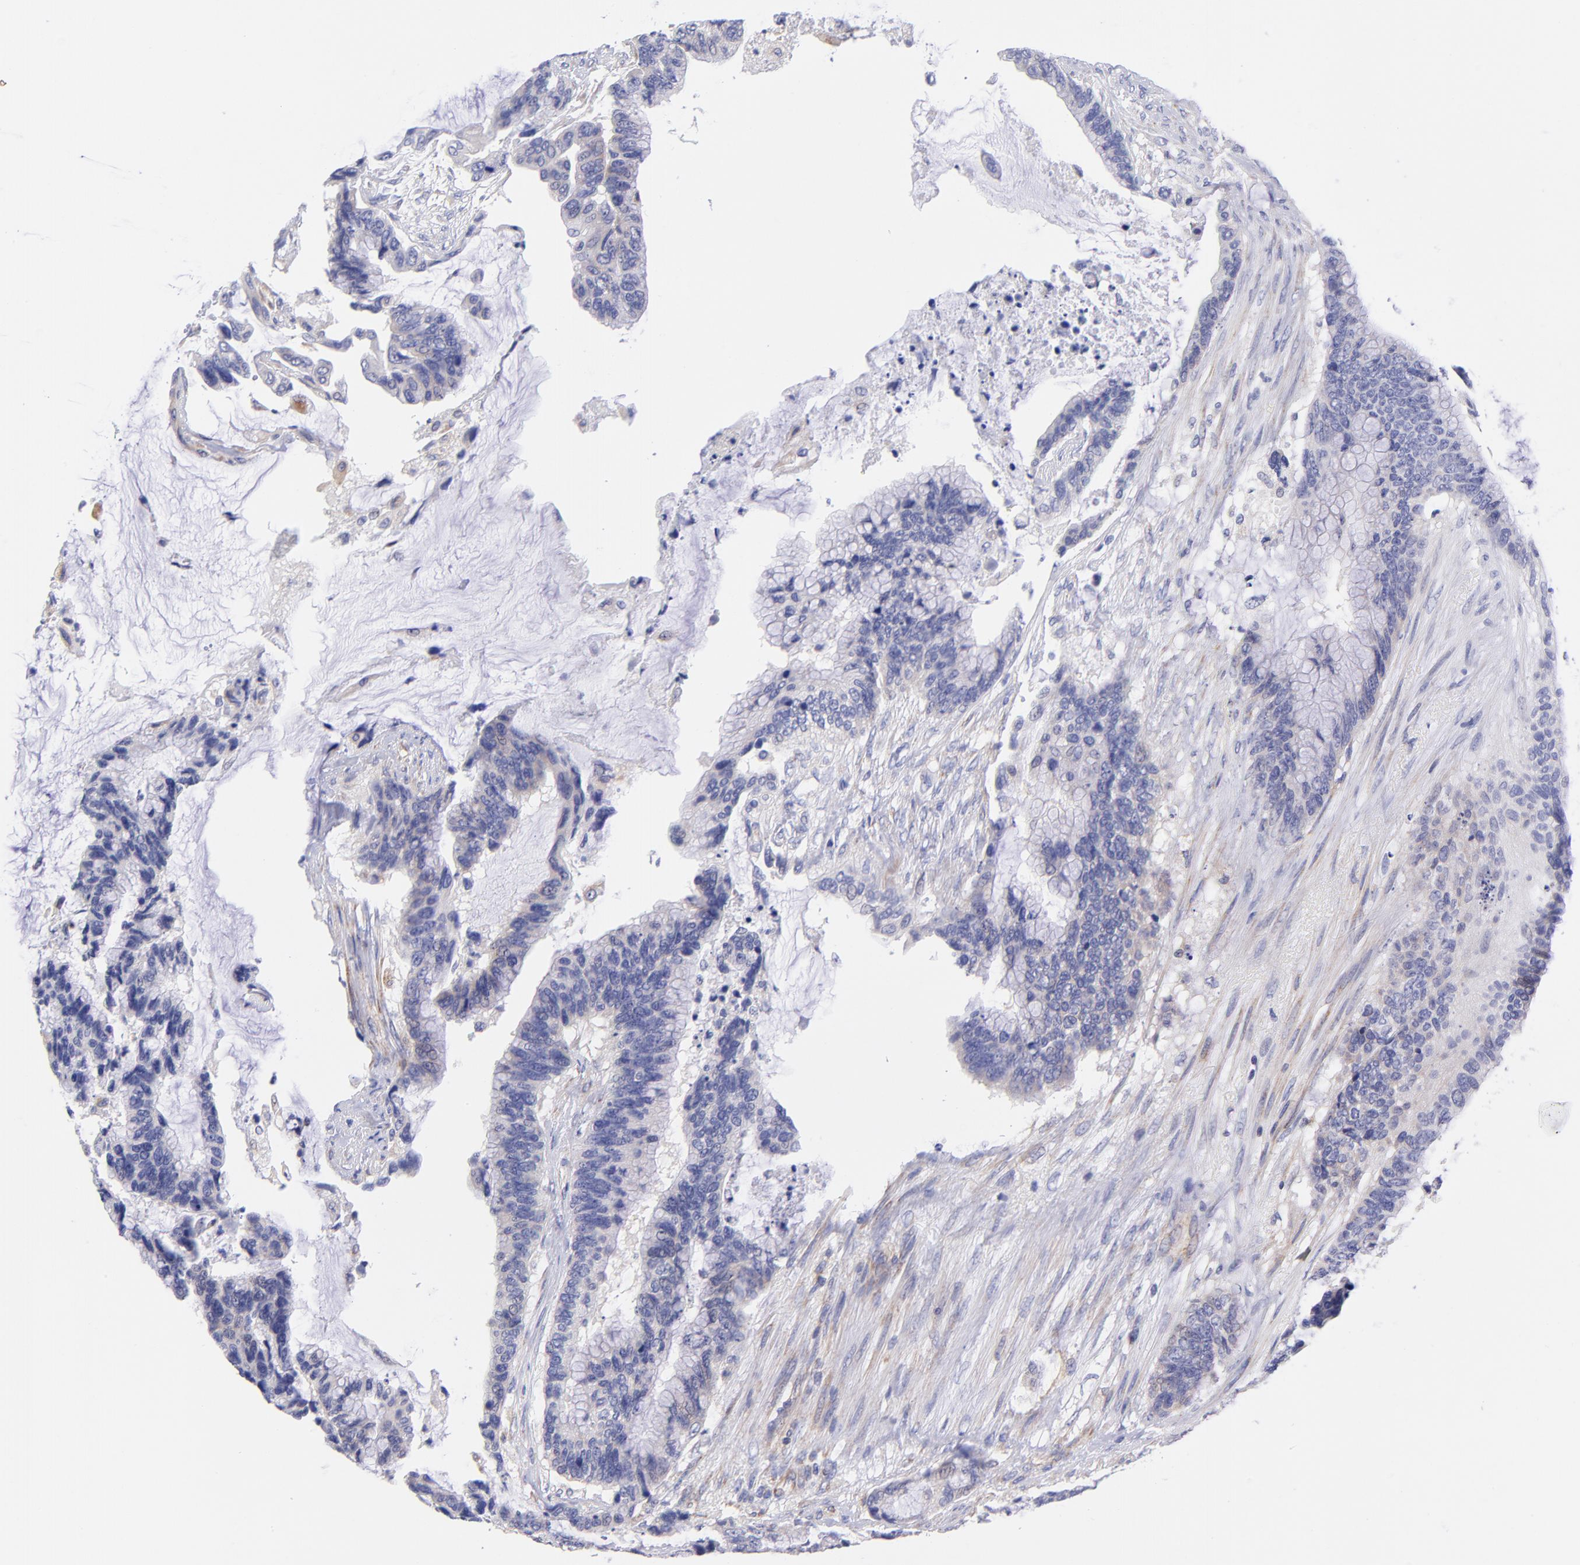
{"staining": {"intensity": "negative", "quantity": "none", "location": "none"}, "tissue": "colorectal cancer", "cell_type": "Tumor cells", "image_type": "cancer", "snomed": [{"axis": "morphology", "description": "Adenocarcinoma, NOS"}, {"axis": "topography", "description": "Rectum"}], "caption": "IHC image of neoplastic tissue: human colorectal cancer (adenocarcinoma) stained with DAB shows no significant protein expression in tumor cells.", "gene": "NDUFB7", "patient": {"sex": "female", "age": 59}}